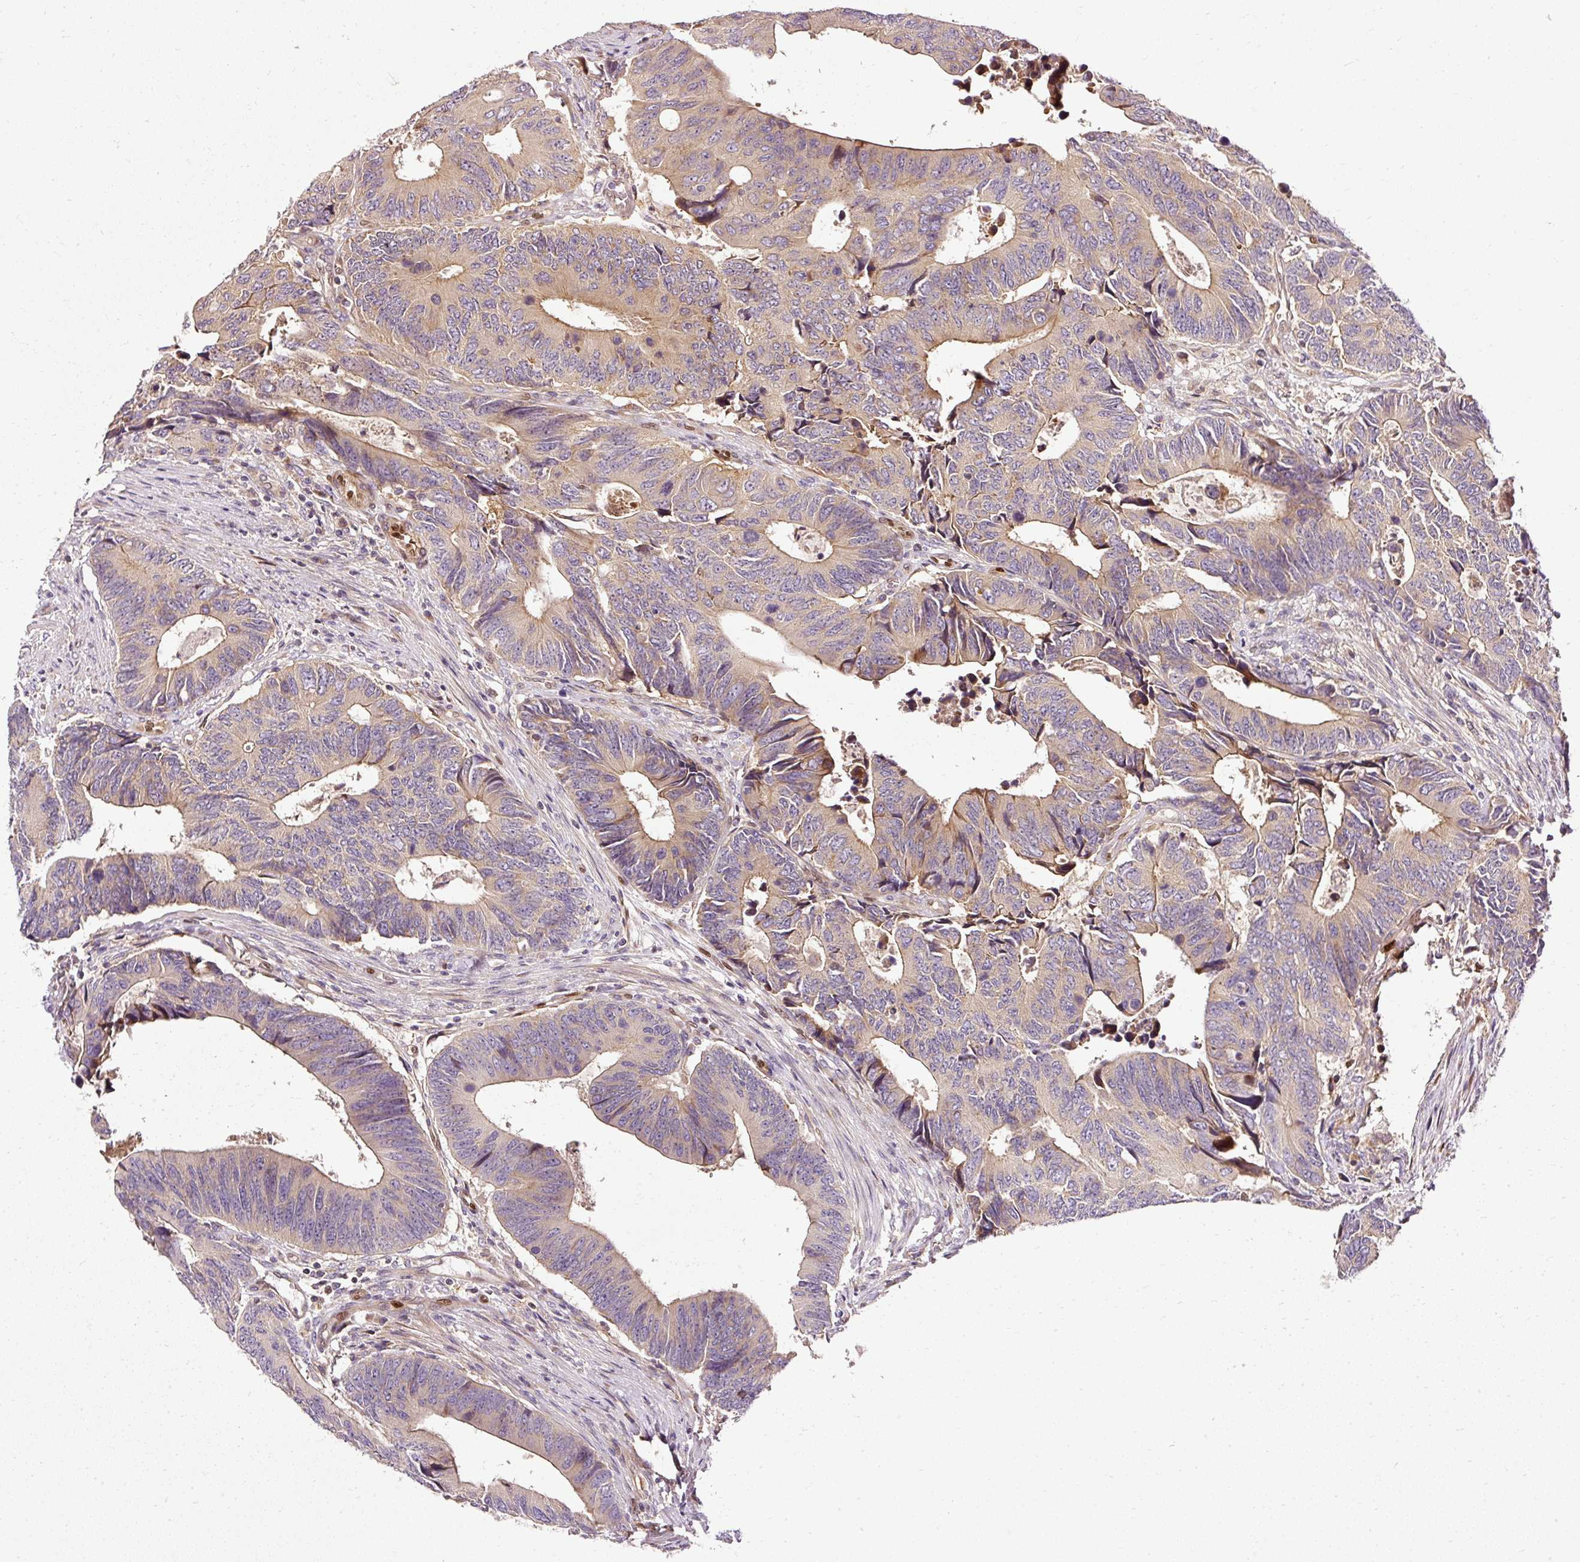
{"staining": {"intensity": "moderate", "quantity": "25%-75%", "location": "cytoplasmic/membranous"}, "tissue": "colorectal cancer", "cell_type": "Tumor cells", "image_type": "cancer", "snomed": [{"axis": "morphology", "description": "Adenocarcinoma, NOS"}, {"axis": "topography", "description": "Colon"}], "caption": "A medium amount of moderate cytoplasmic/membranous expression is appreciated in about 25%-75% of tumor cells in colorectal cancer tissue. (IHC, brightfield microscopy, high magnification).", "gene": "NAPA", "patient": {"sex": "male", "age": 87}}